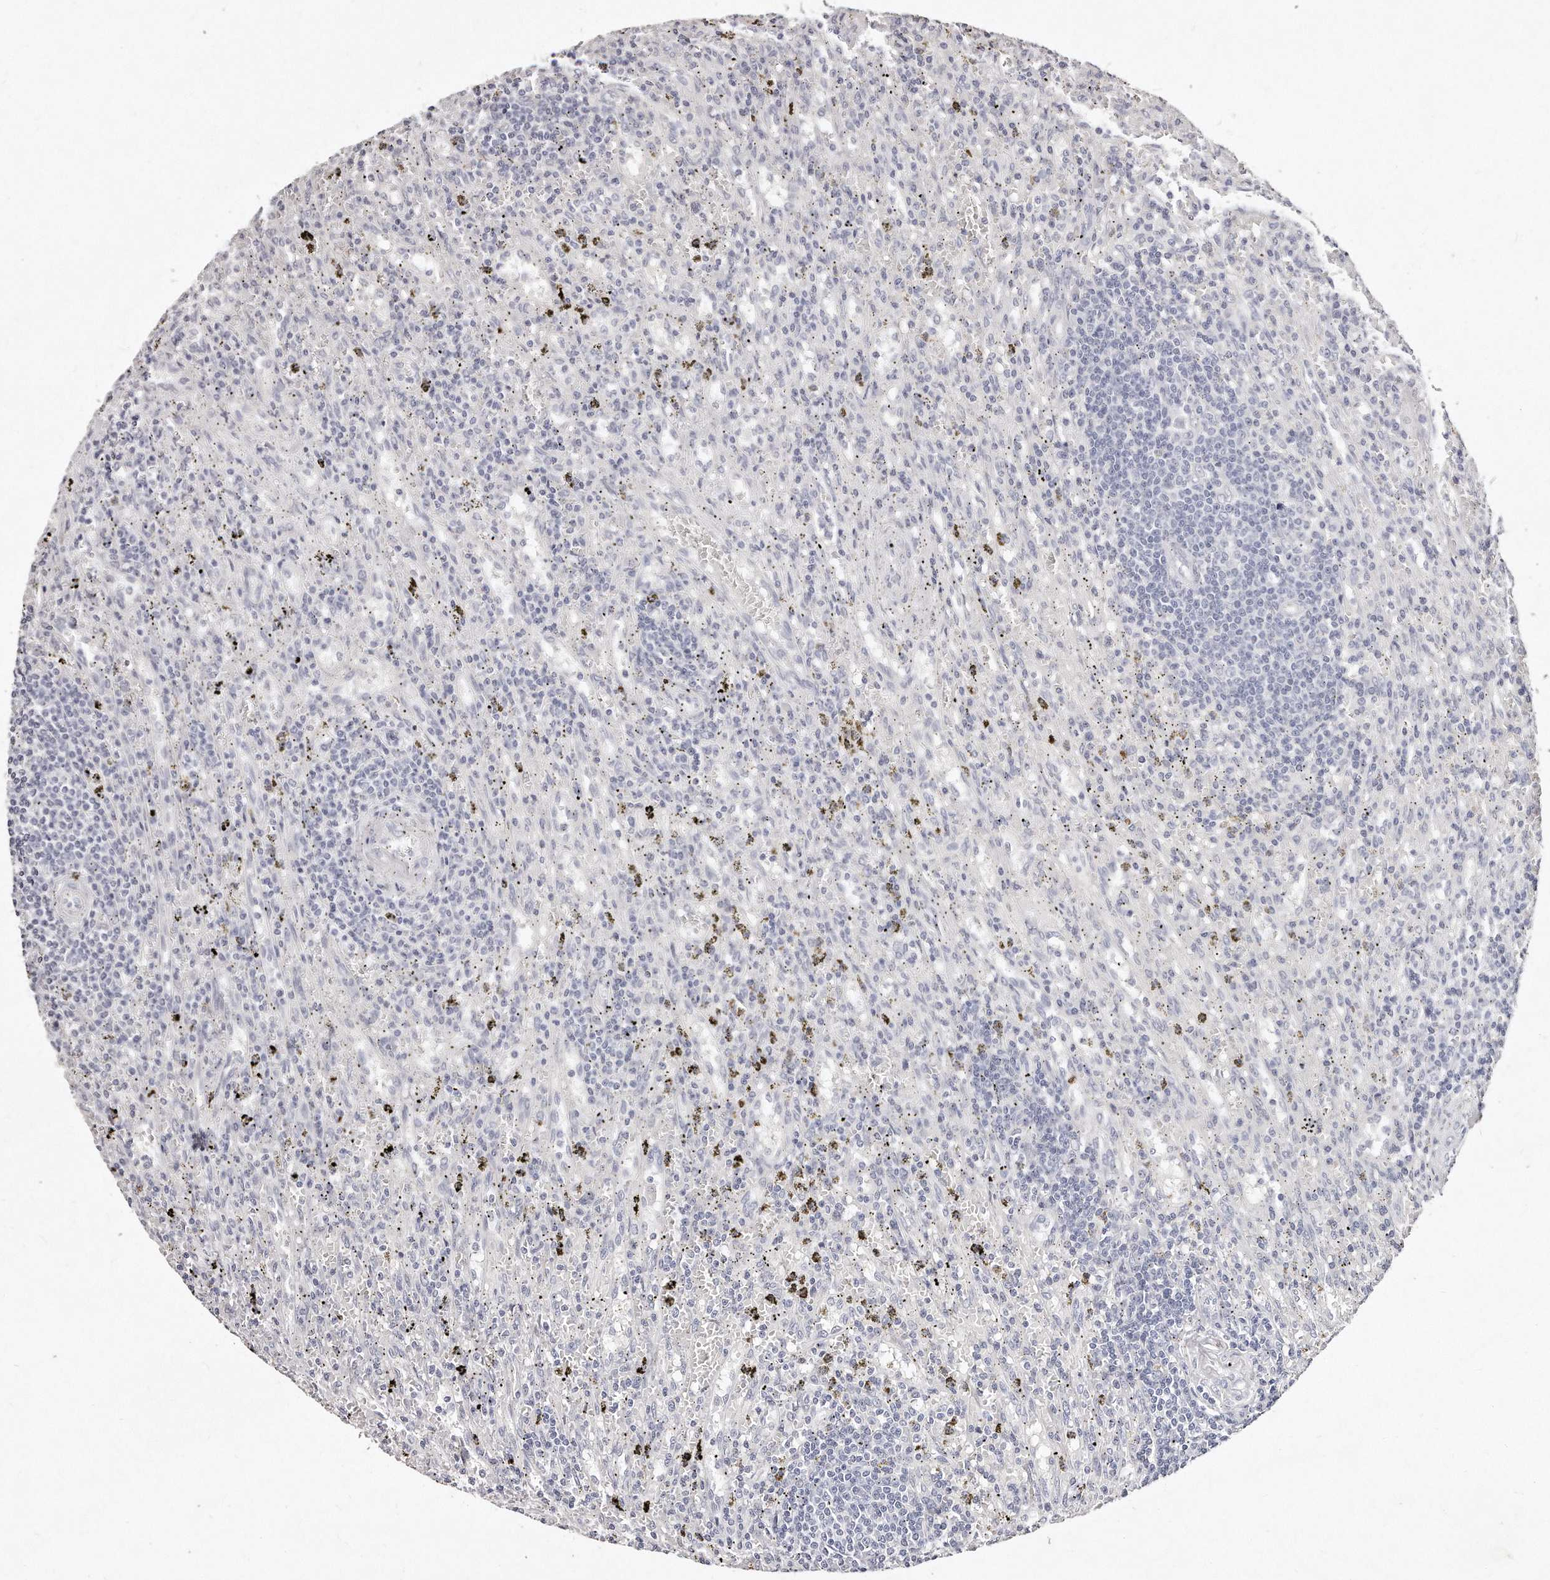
{"staining": {"intensity": "negative", "quantity": "none", "location": "none"}, "tissue": "lymphoma", "cell_type": "Tumor cells", "image_type": "cancer", "snomed": [{"axis": "morphology", "description": "Malignant lymphoma, non-Hodgkin's type, Low grade"}, {"axis": "topography", "description": "Spleen"}], "caption": "Tumor cells are negative for protein expression in human low-grade malignant lymphoma, non-Hodgkin's type. (Immunohistochemistry, brightfield microscopy, high magnification).", "gene": "GDA", "patient": {"sex": "male", "age": 76}}